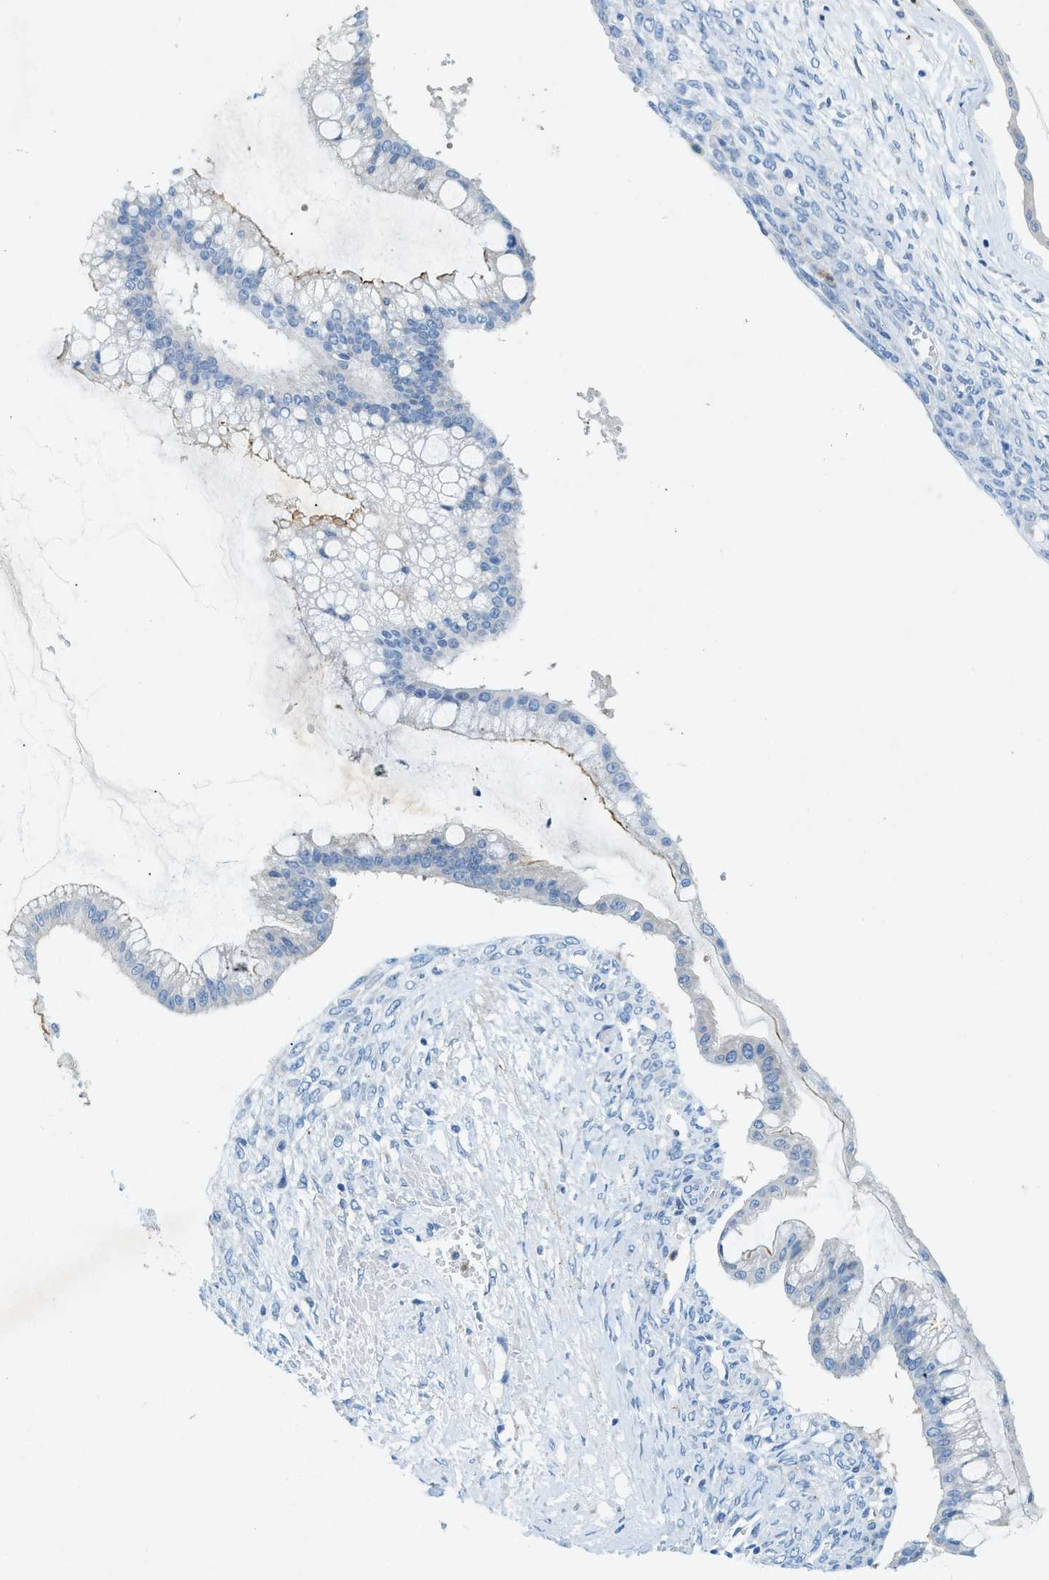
{"staining": {"intensity": "moderate", "quantity": "<25%", "location": "cytoplasmic/membranous"}, "tissue": "ovarian cancer", "cell_type": "Tumor cells", "image_type": "cancer", "snomed": [{"axis": "morphology", "description": "Cystadenocarcinoma, mucinous, NOS"}, {"axis": "topography", "description": "Ovary"}], "caption": "Ovarian cancer (mucinous cystadenocarcinoma) stained with a brown dye exhibits moderate cytoplasmic/membranous positive positivity in about <25% of tumor cells.", "gene": "ZDHHC13", "patient": {"sex": "female", "age": 73}}